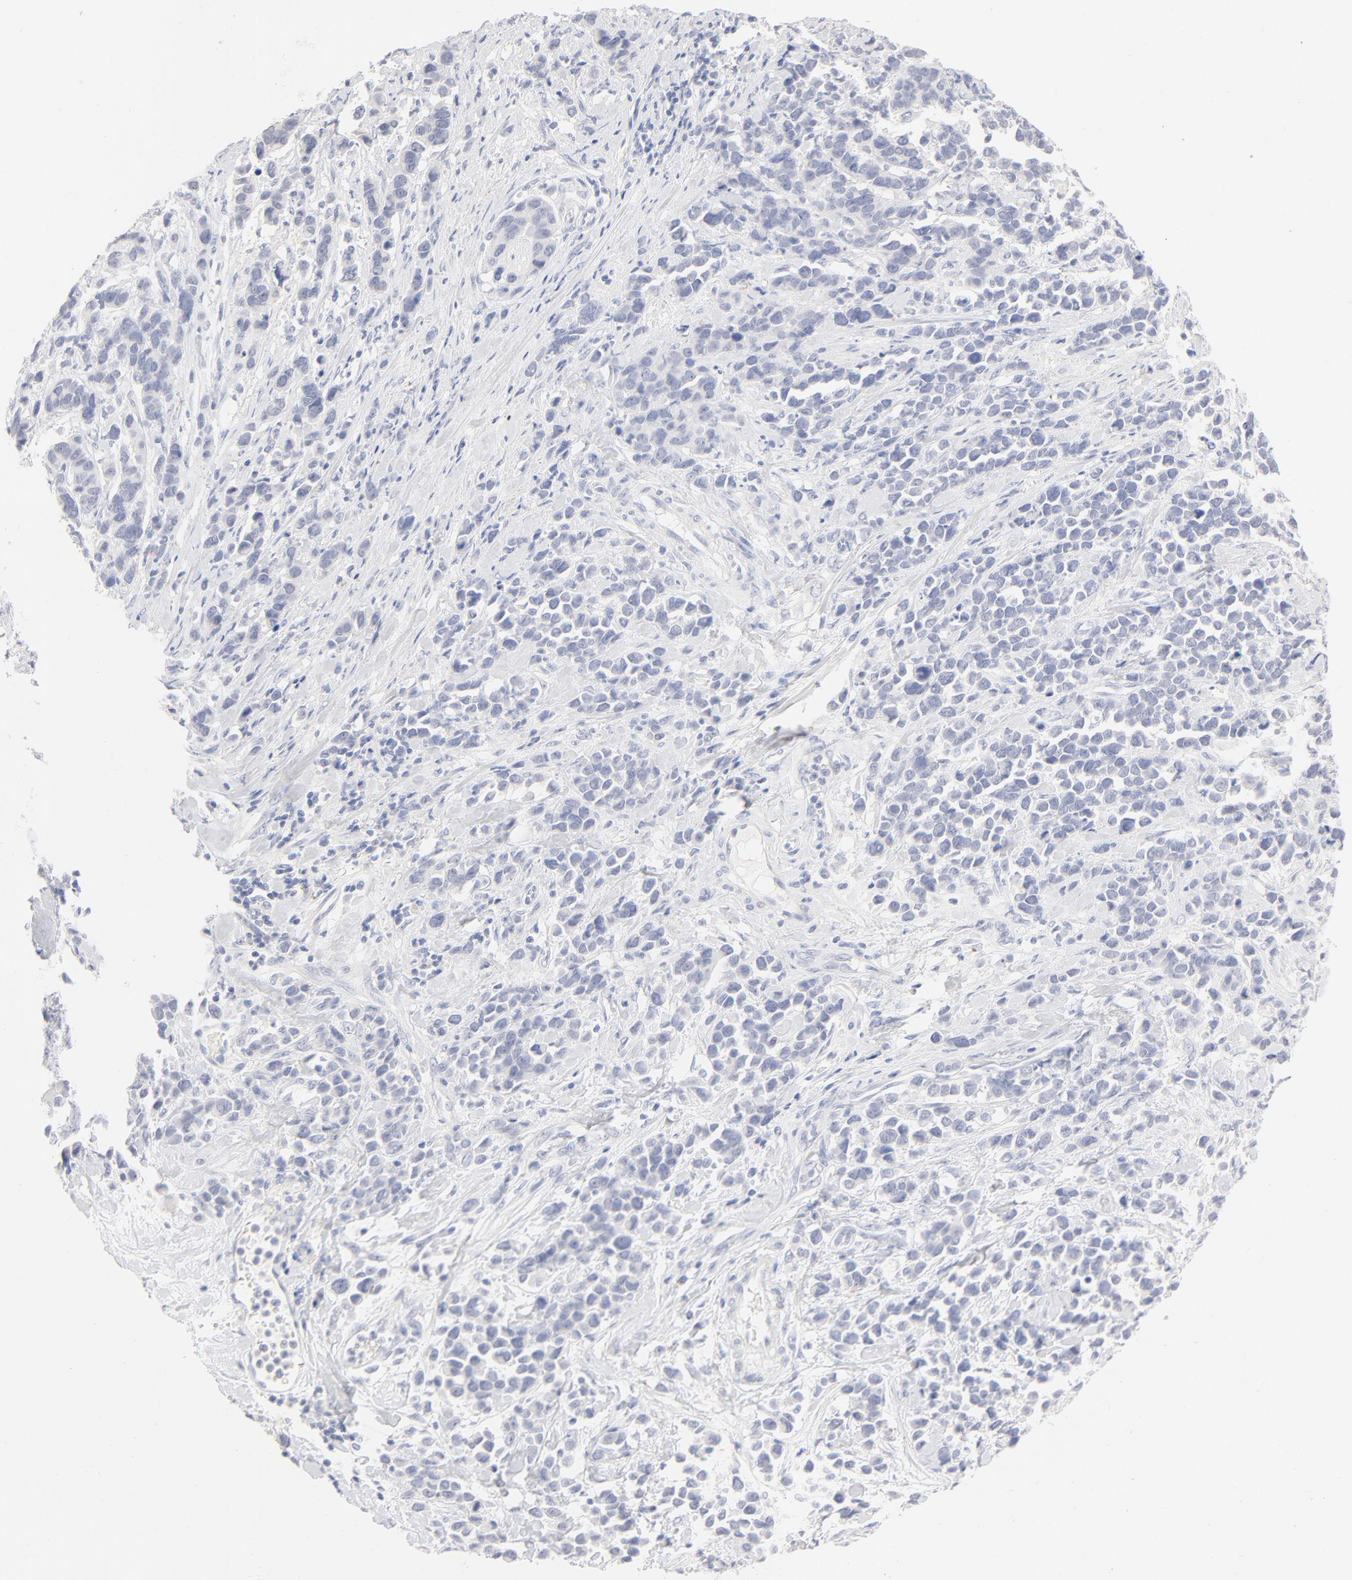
{"staining": {"intensity": "negative", "quantity": "none", "location": "none"}, "tissue": "stomach cancer", "cell_type": "Tumor cells", "image_type": "cancer", "snomed": [{"axis": "morphology", "description": "Adenocarcinoma, NOS"}, {"axis": "topography", "description": "Stomach, upper"}], "caption": "Immunohistochemical staining of human adenocarcinoma (stomach) displays no significant expression in tumor cells.", "gene": "ONECUT1", "patient": {"sex": "male", "age": 71}}